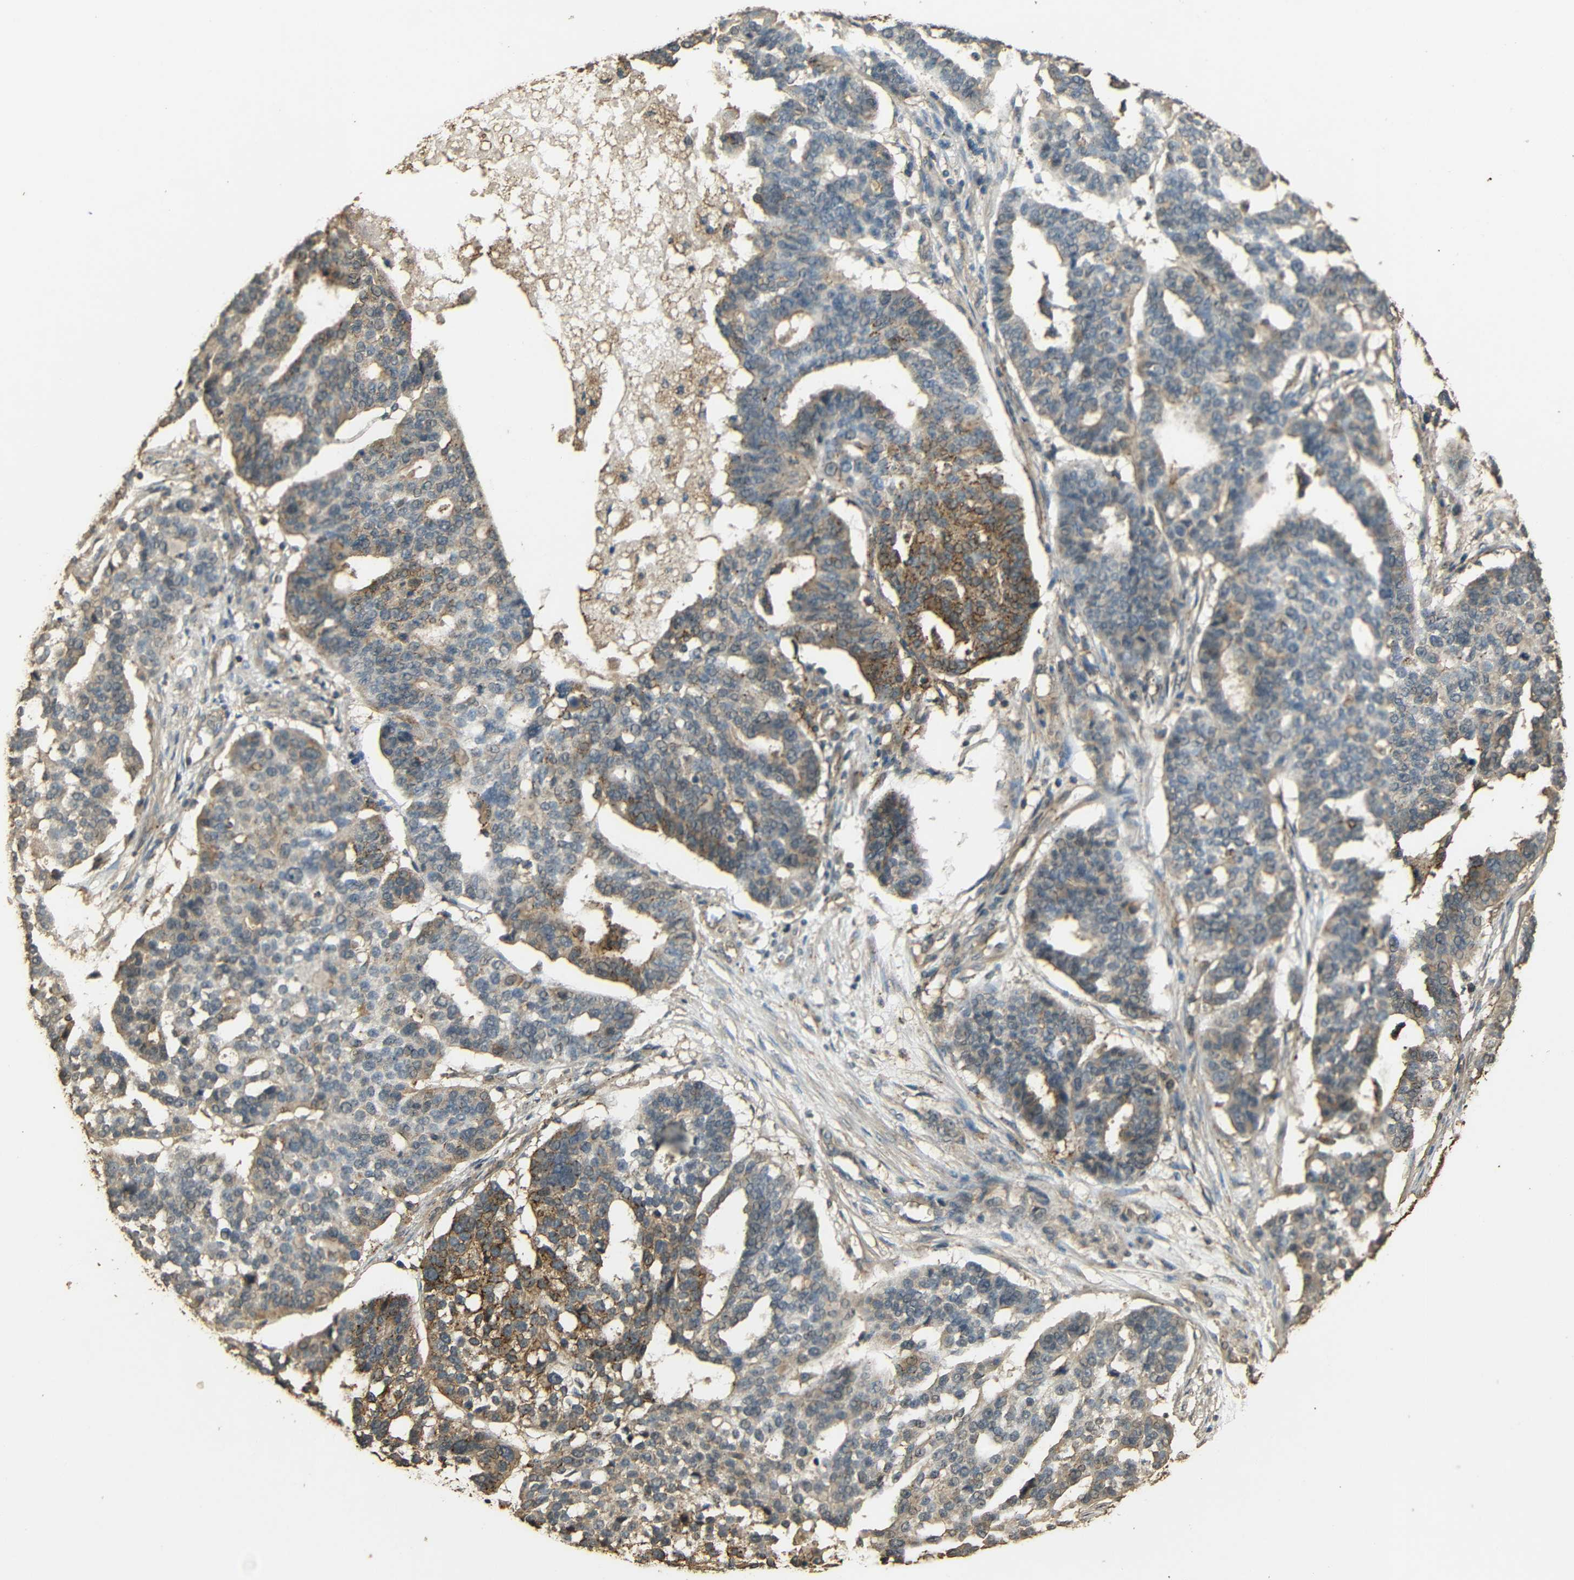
{"staining": {"intensity": "moderate", "quantity": "25%-75%", "location": "cytoplasmic/membranous"}, "tissue": "ovarian cancer", "cell_type": "Tumor cells", "image_type": "cancer", "snomed": [{"axis": "morphology", "description": "Cystadenocarcinoma, serous, NOS"}, {"axis": "topography", "description": "Ovary"}], "caption": "A high-resolution micrograph shows immunohistochemistry staining of ovarian serous cystadenocarcinoma, which displays moderate cytoplasmic/membranous positivity in approximately 25%-75% of tumor cells. (Brightfield microscopy of DAB IHC at high magnification).", "gene": "PDE5A", "patient": {"sex": "female", "age": 59}}